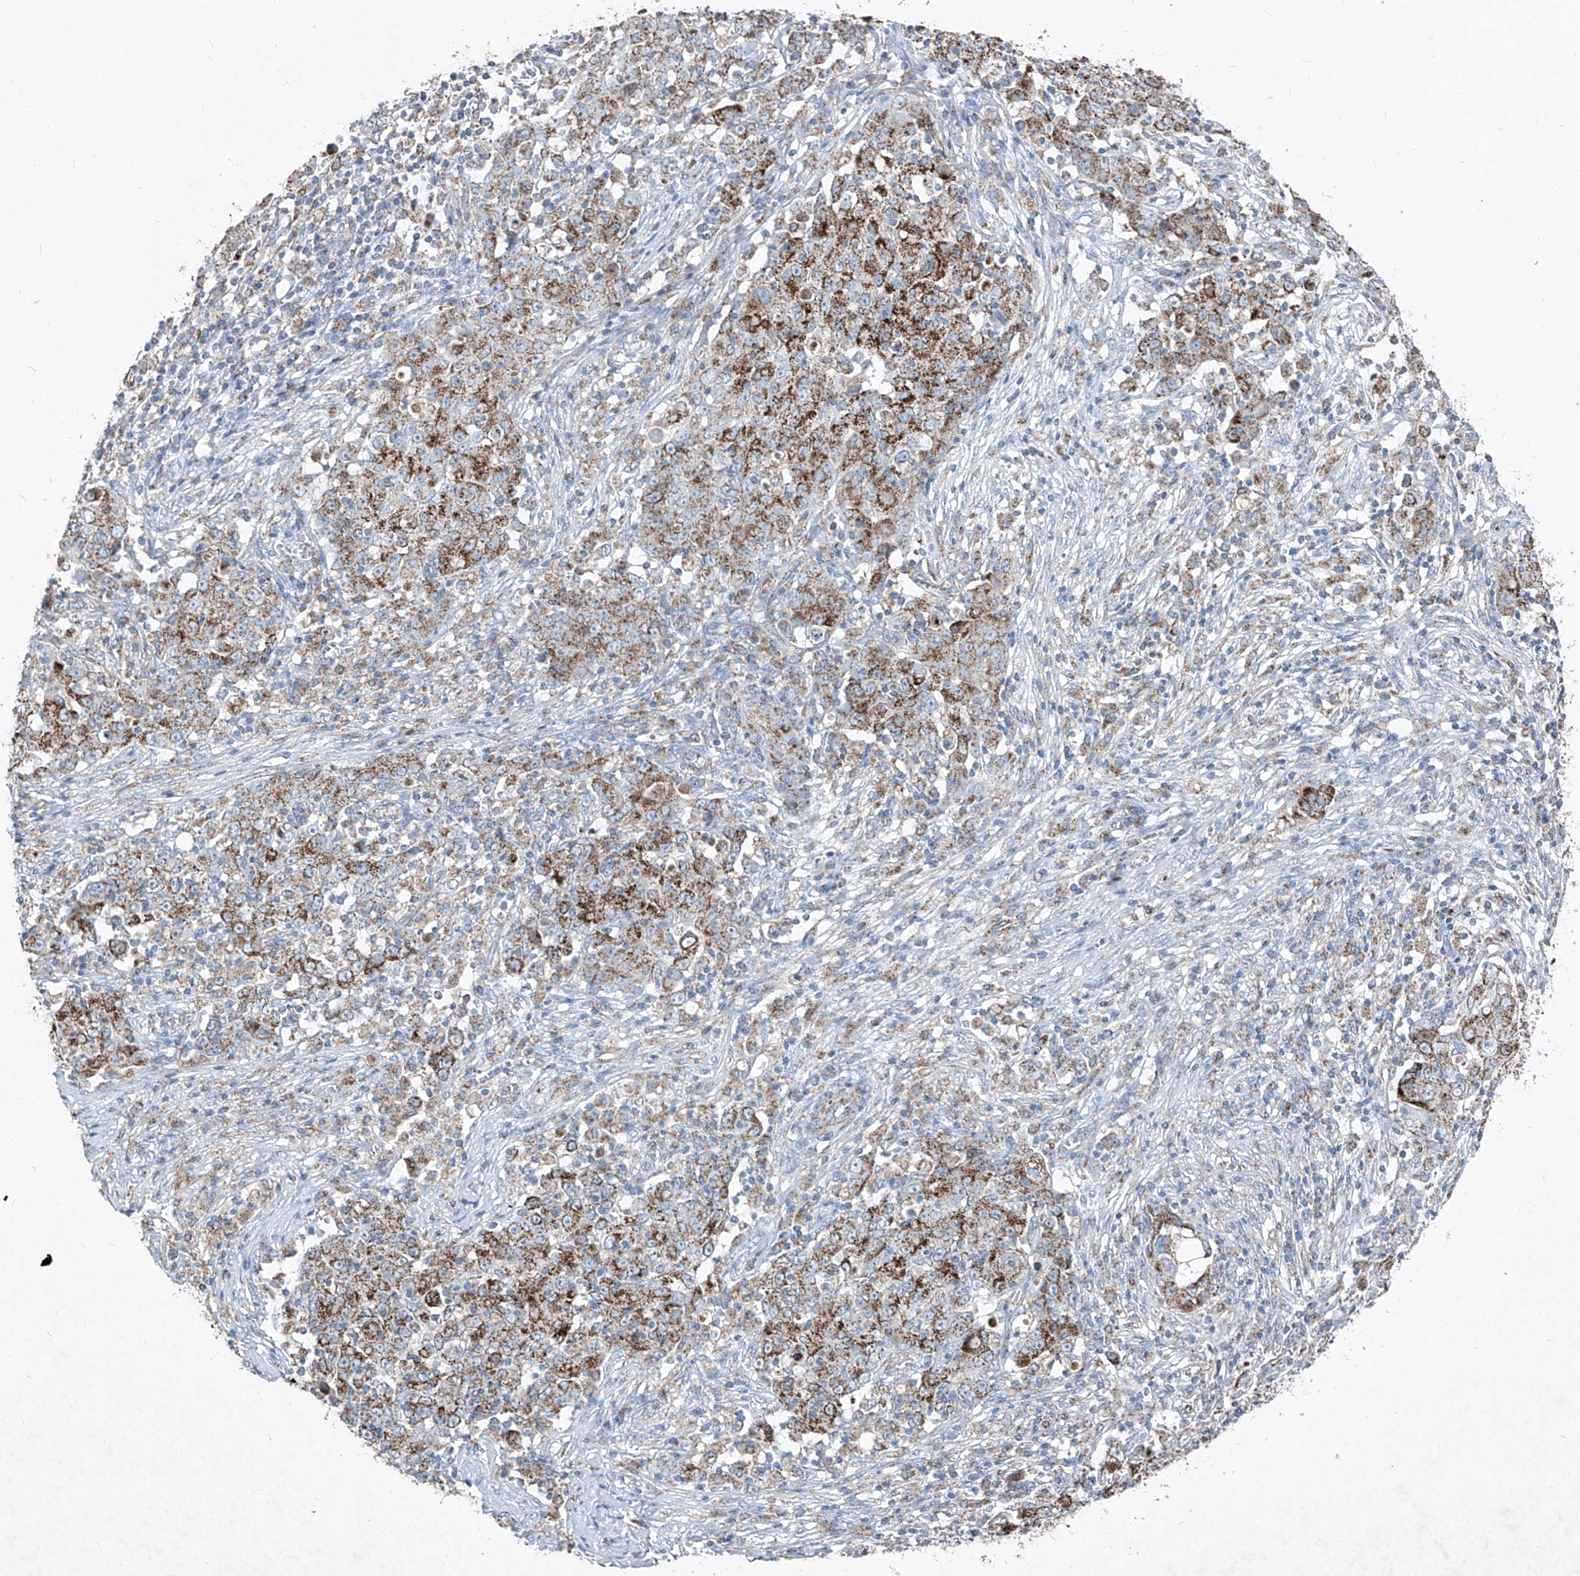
{"staining": {"intensity": "moderate", "quantity": ">75%", "location": "cytoplasmic/membranous"}, "tissue": "ovarian cancer", "cell_type": "Tumor cells", "image_type": "cancer", "snomed": [{"axis": "morphology", "description": "Carcinoma, endometroid"}, {"axis": "topography", "description": "Ovary"}], "caption": "This histopathology image demonstrates immunohistochemistry (IHC) staining of human endometroid carcinoma (ovarian), with medium moderate cytoplasmic/membranous positivity in about >75% of tumor cells.", "gene": "ABCD3", "patient": {"sex": "female", "age": 42}}